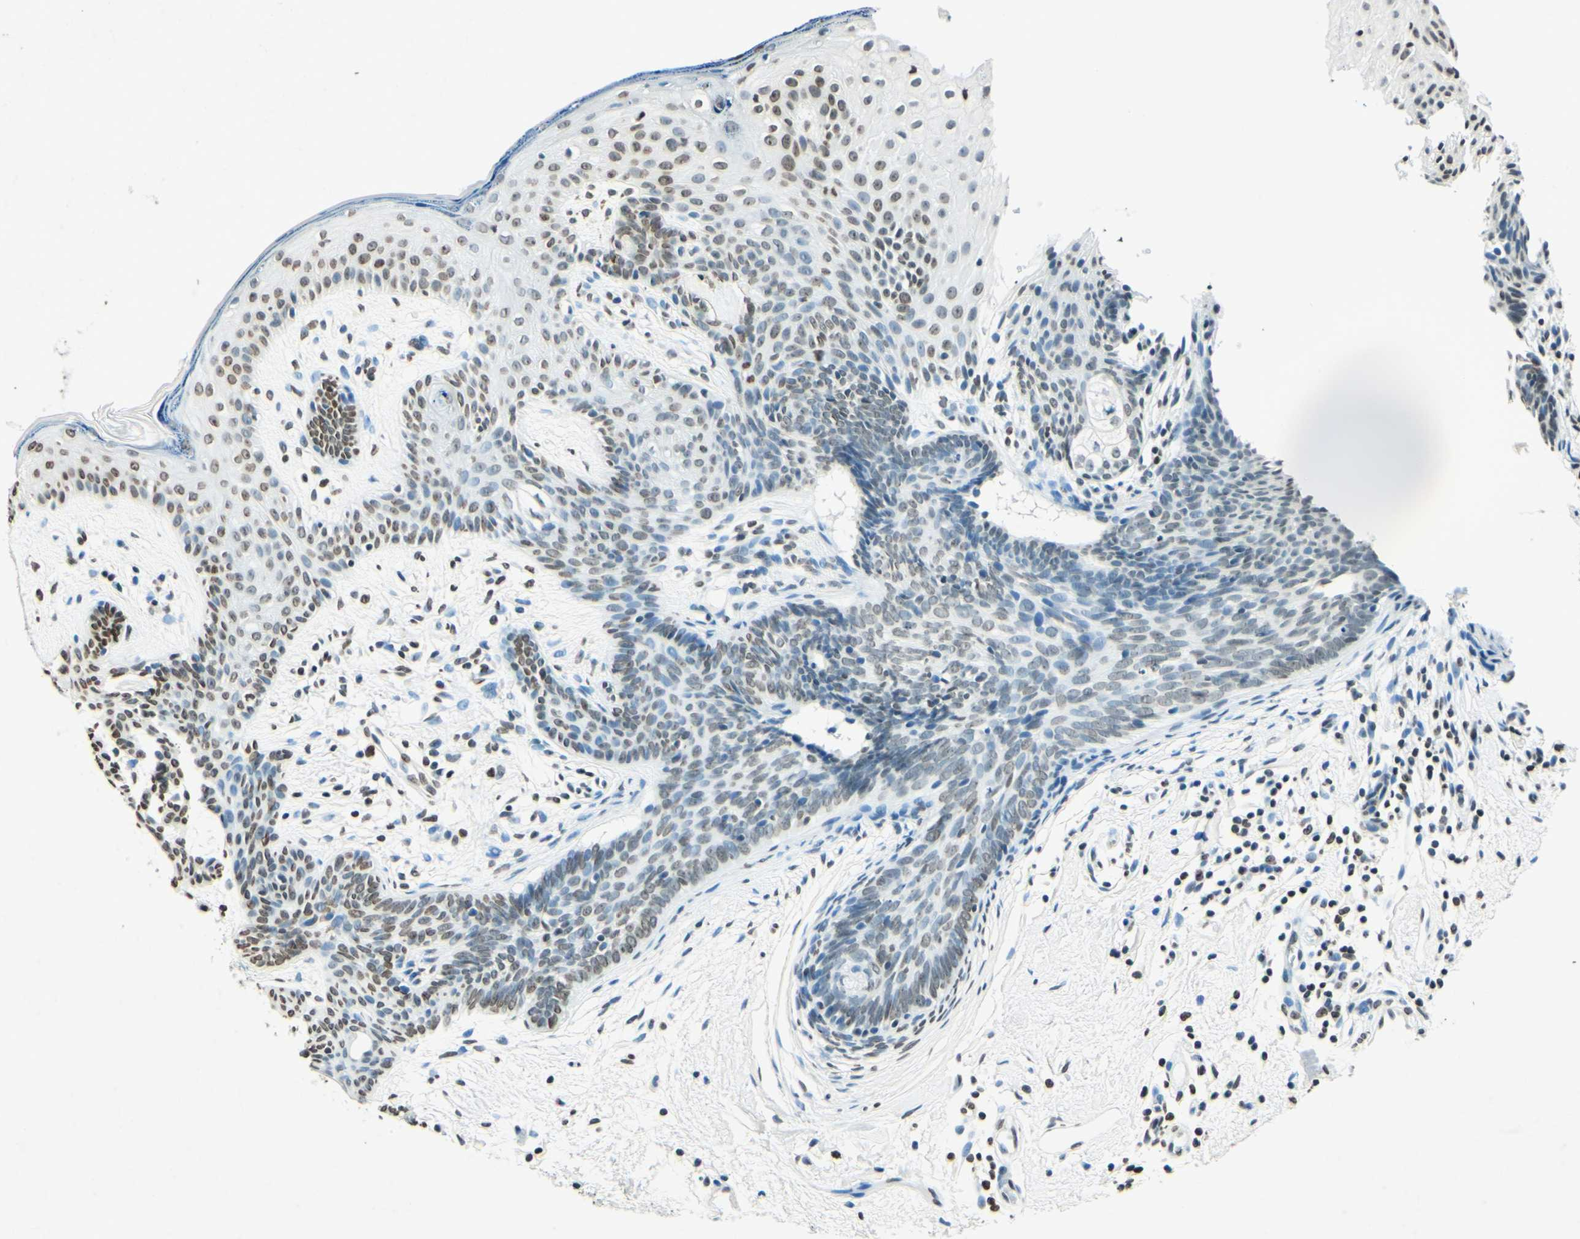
{"staining": {"intensity": "weak", "quantity": "<25%", "location": "nuclear"}, "tissue": "skin cancer", "cell_type": "Tumor cells", "image_type": "cancer", "snomed": [{"axis": "morphology", "description": "Developmental malformation"}, {"axis": "morphology", "description": "Basal cell carcinoma"}, {"axis": "topography", "description": "Skin"}], "caption": "DAB (3,3'-diaminobenzidine) immunohistochemical staining of human skin cancer shows no significant staining in tumor cells. The staining is performed using DAB brown chromogen with nuclei counter-stained in using hematoxylin.", "gene": "MSH2", "patient": {"sex": "female", "age": 62}}